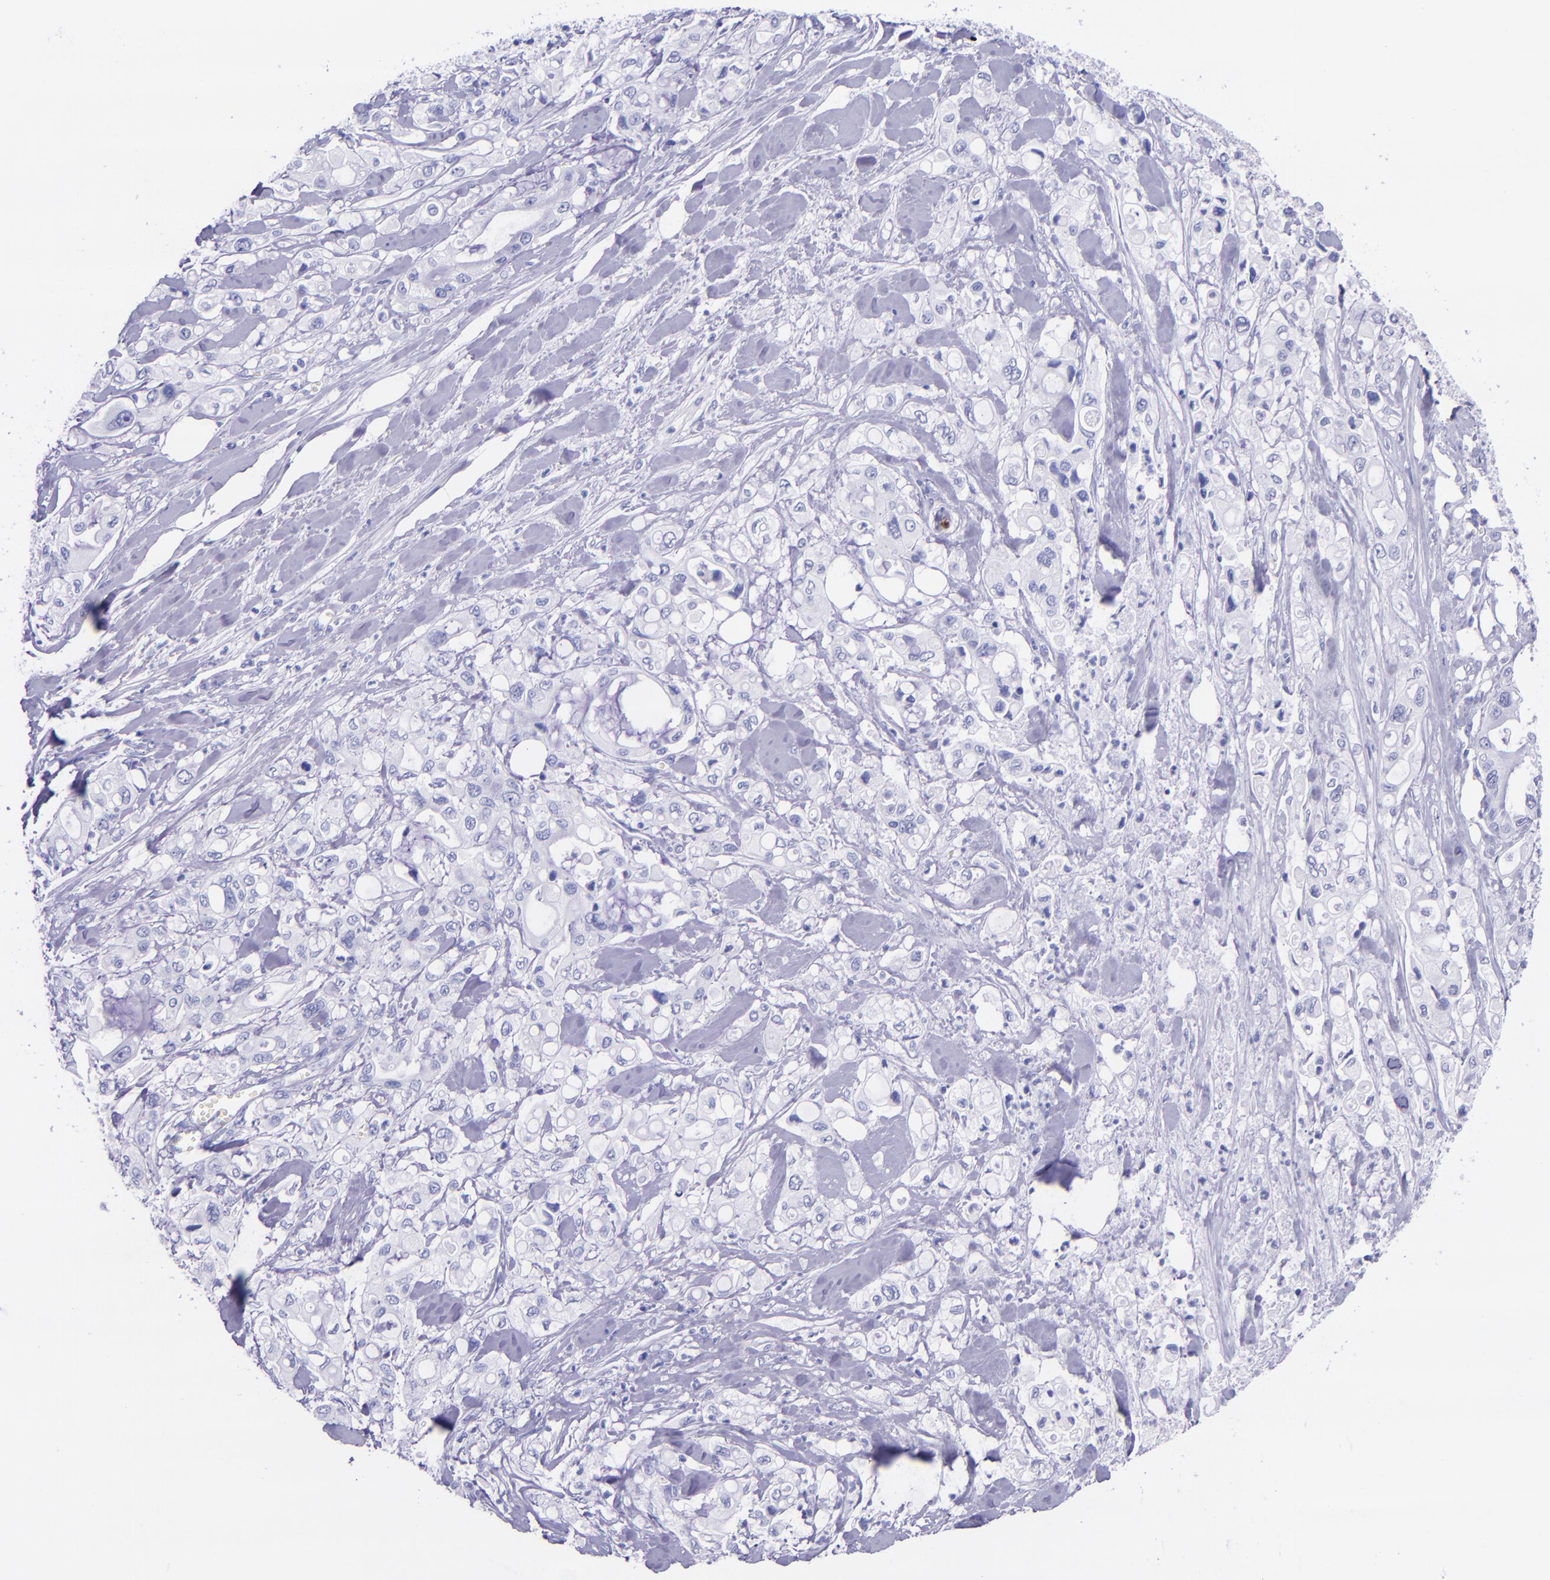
{"staining": {"intensity": "negative", "quantity": "none", "location": "none"}, "tissue": "pancreatic cancer", "cell_type": "Tumor cells", "image_type": "cancer", "snomed": [{"axis": "morphology", "description": "Adenocarcinoma, NOS"}, {"axis": "topography", "description": "Pancreas"}], "caption": "A high-resolution photomicrograph shows immunohistochemistry (IHC) staining of pancreatic cancer (adenocarcinoma), which reveals no significant staining in tumor cells. Brightfield microscopy of immunohistochemistry (IHC) stained with DAB (3,3'-diaminobenzidine) (brown) and hematoxylin (blue), captured at high magnification.", "gene": "MBP", "patient": {"sex": "male", "age": 70}}